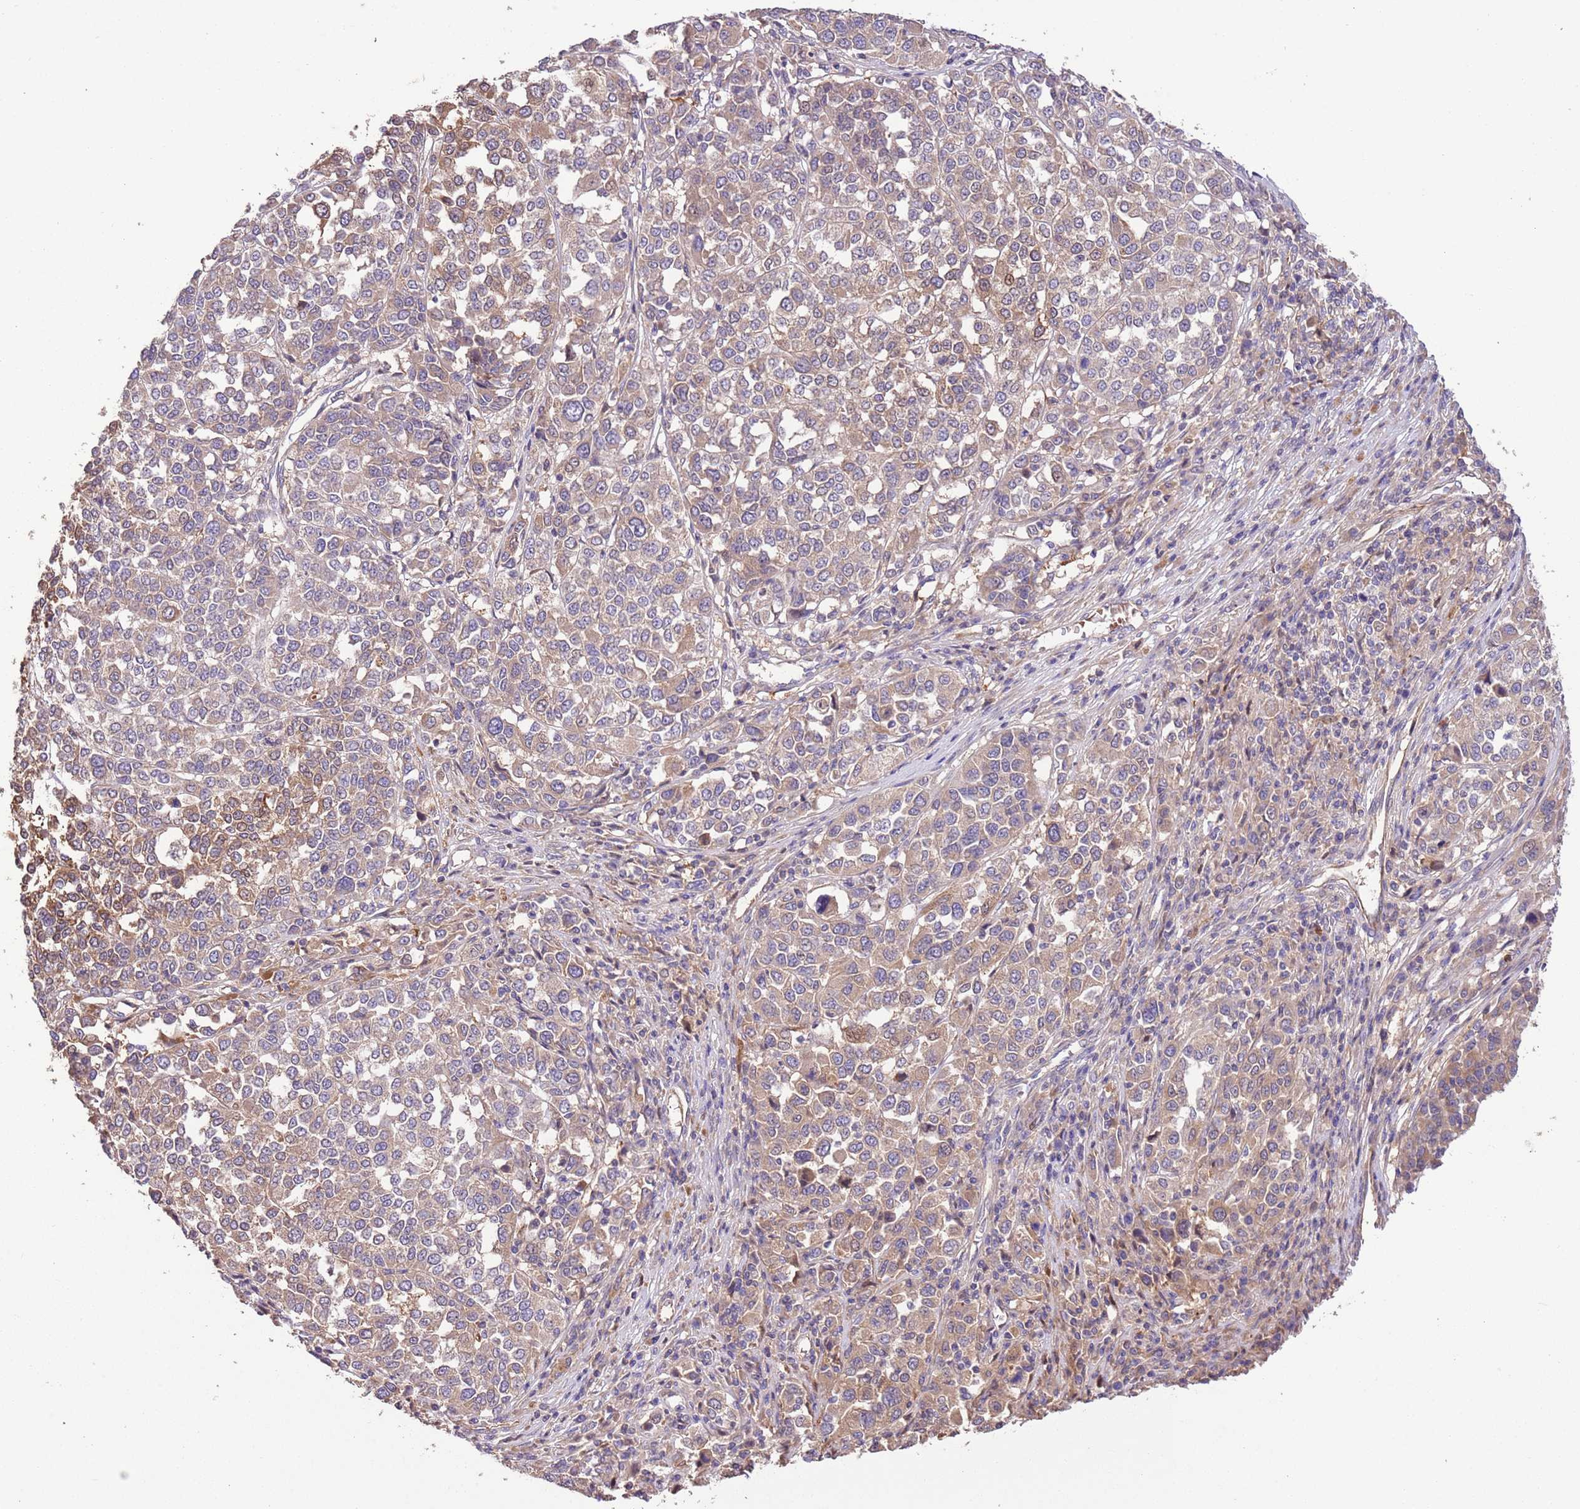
{"staining": {"intensity": "weak", "quantity": ">75%", "location": "cytoplasmic/membranous"}, "tissue": "melanoma", "cell_type": "Tumor cells", "image_type": "cancer", "snomed": [{"axis": "morphology", "description": "Malignant melanoma, Metastatic site"}, {"axis": "topography", "description": "Lymph node"}], "caption": "Malignant melanoma (metastatic site) stained for a protein displays weak cytoplasmic/membranous positivity in tumor cells.", "gene": "FAM89B", "patient": {"sex": "male", "age": 44}}